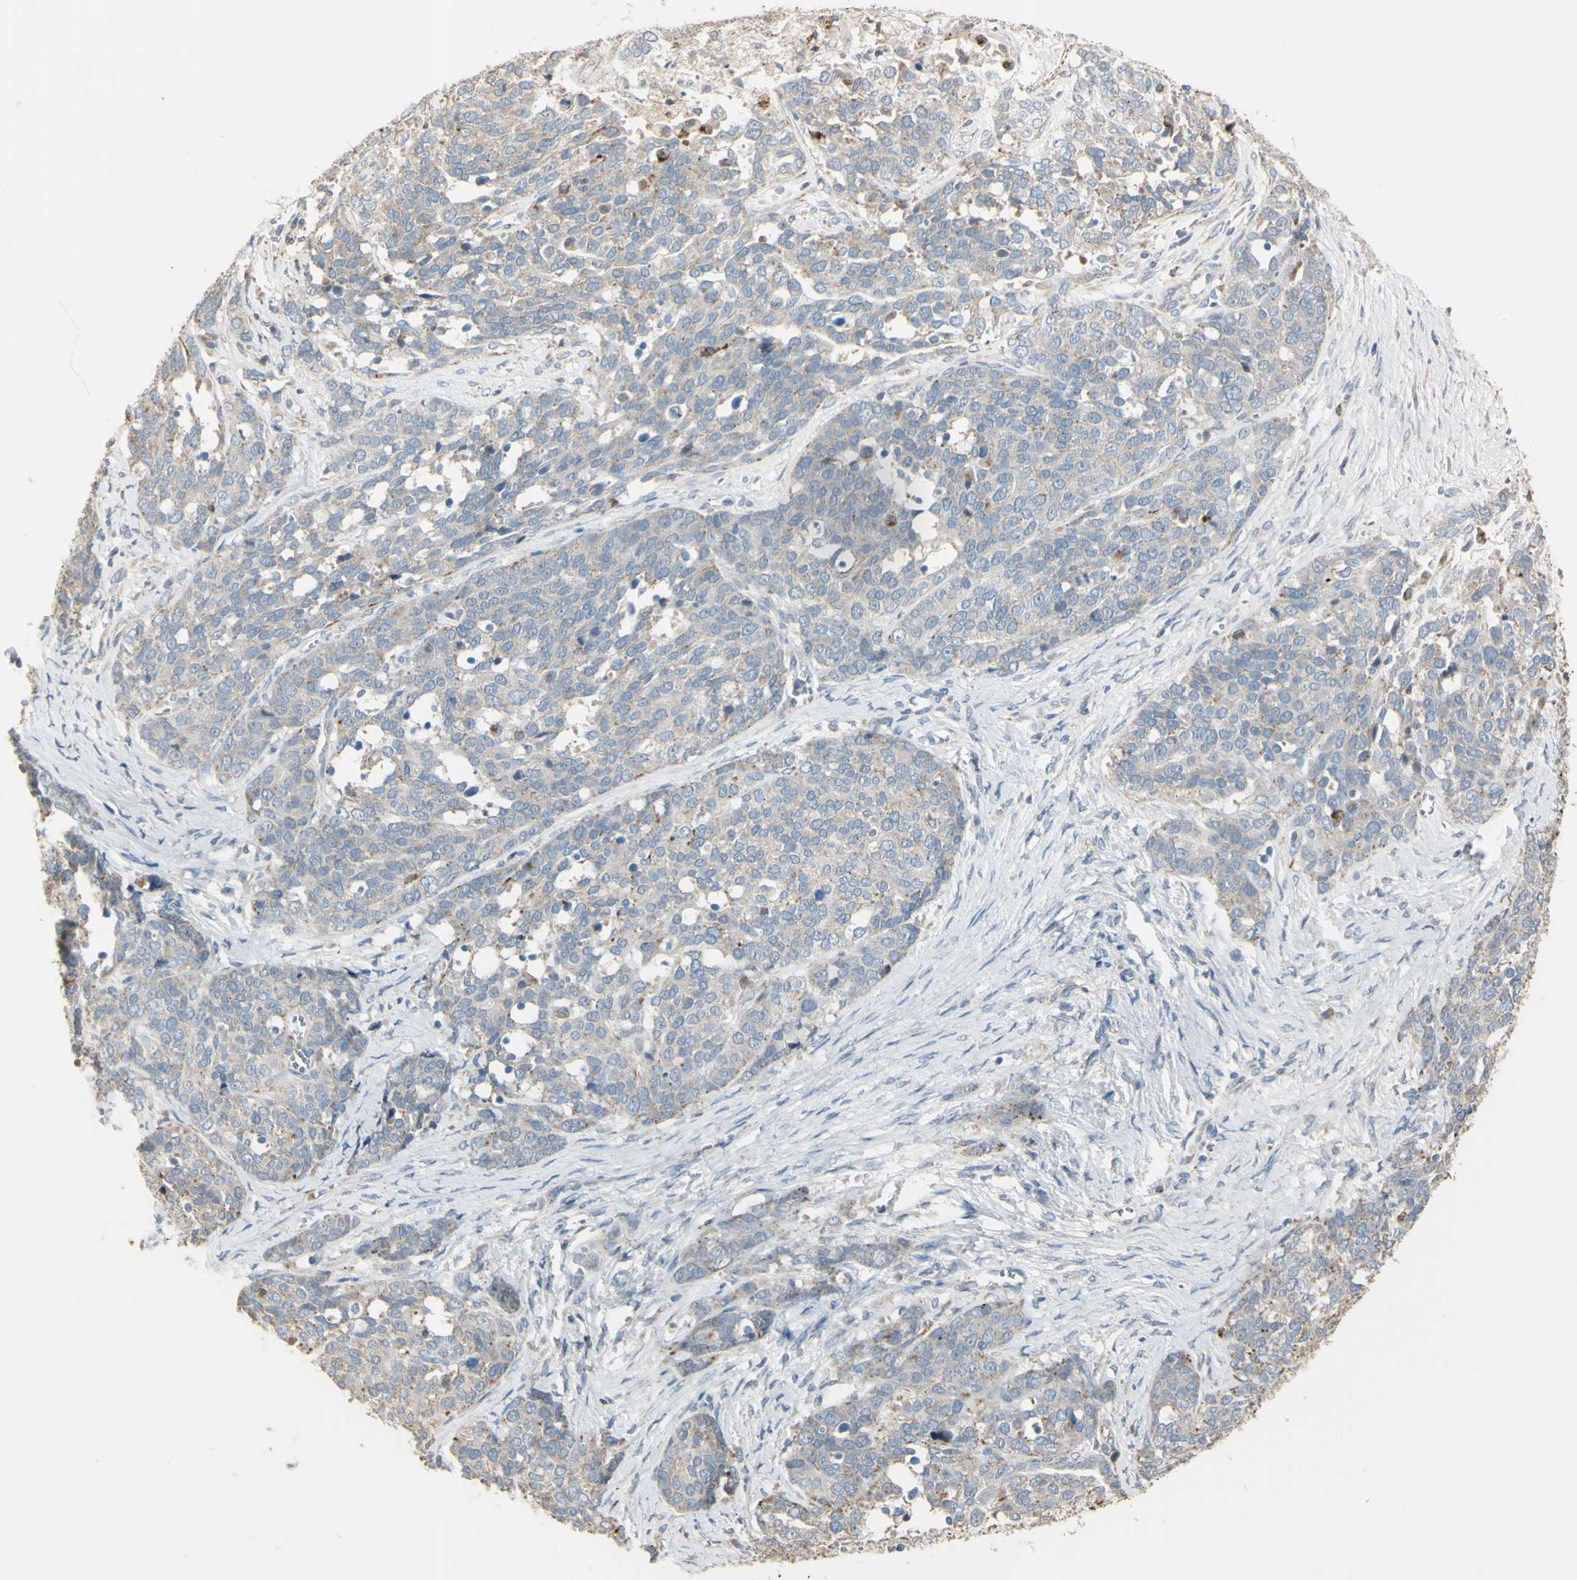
{"staining": {"intensity": "weak", "quantity": ">75%", "location": "cytoplasmic/membranous"}, "tissue": "ovarian cancer", "cell_type": "Tumor cells", "image_type": "cancer", "snomed": [{"axis": "morphology", "description": "Cystadenocarcinoma, serous, NOS"}, {"axis": "topography", "description": "Ovary"}], "caption": "This photomicrograph demonstrates immunohistochemistry (IHC) staining of human ovarian cancer (serous cystadenocarcinoma), with low weak cytoplasmic/membranous expression in approximately >75% of tumor cells.", "gene": "ANGPTL1", "patient": {"sex": "female", "age": 44}}